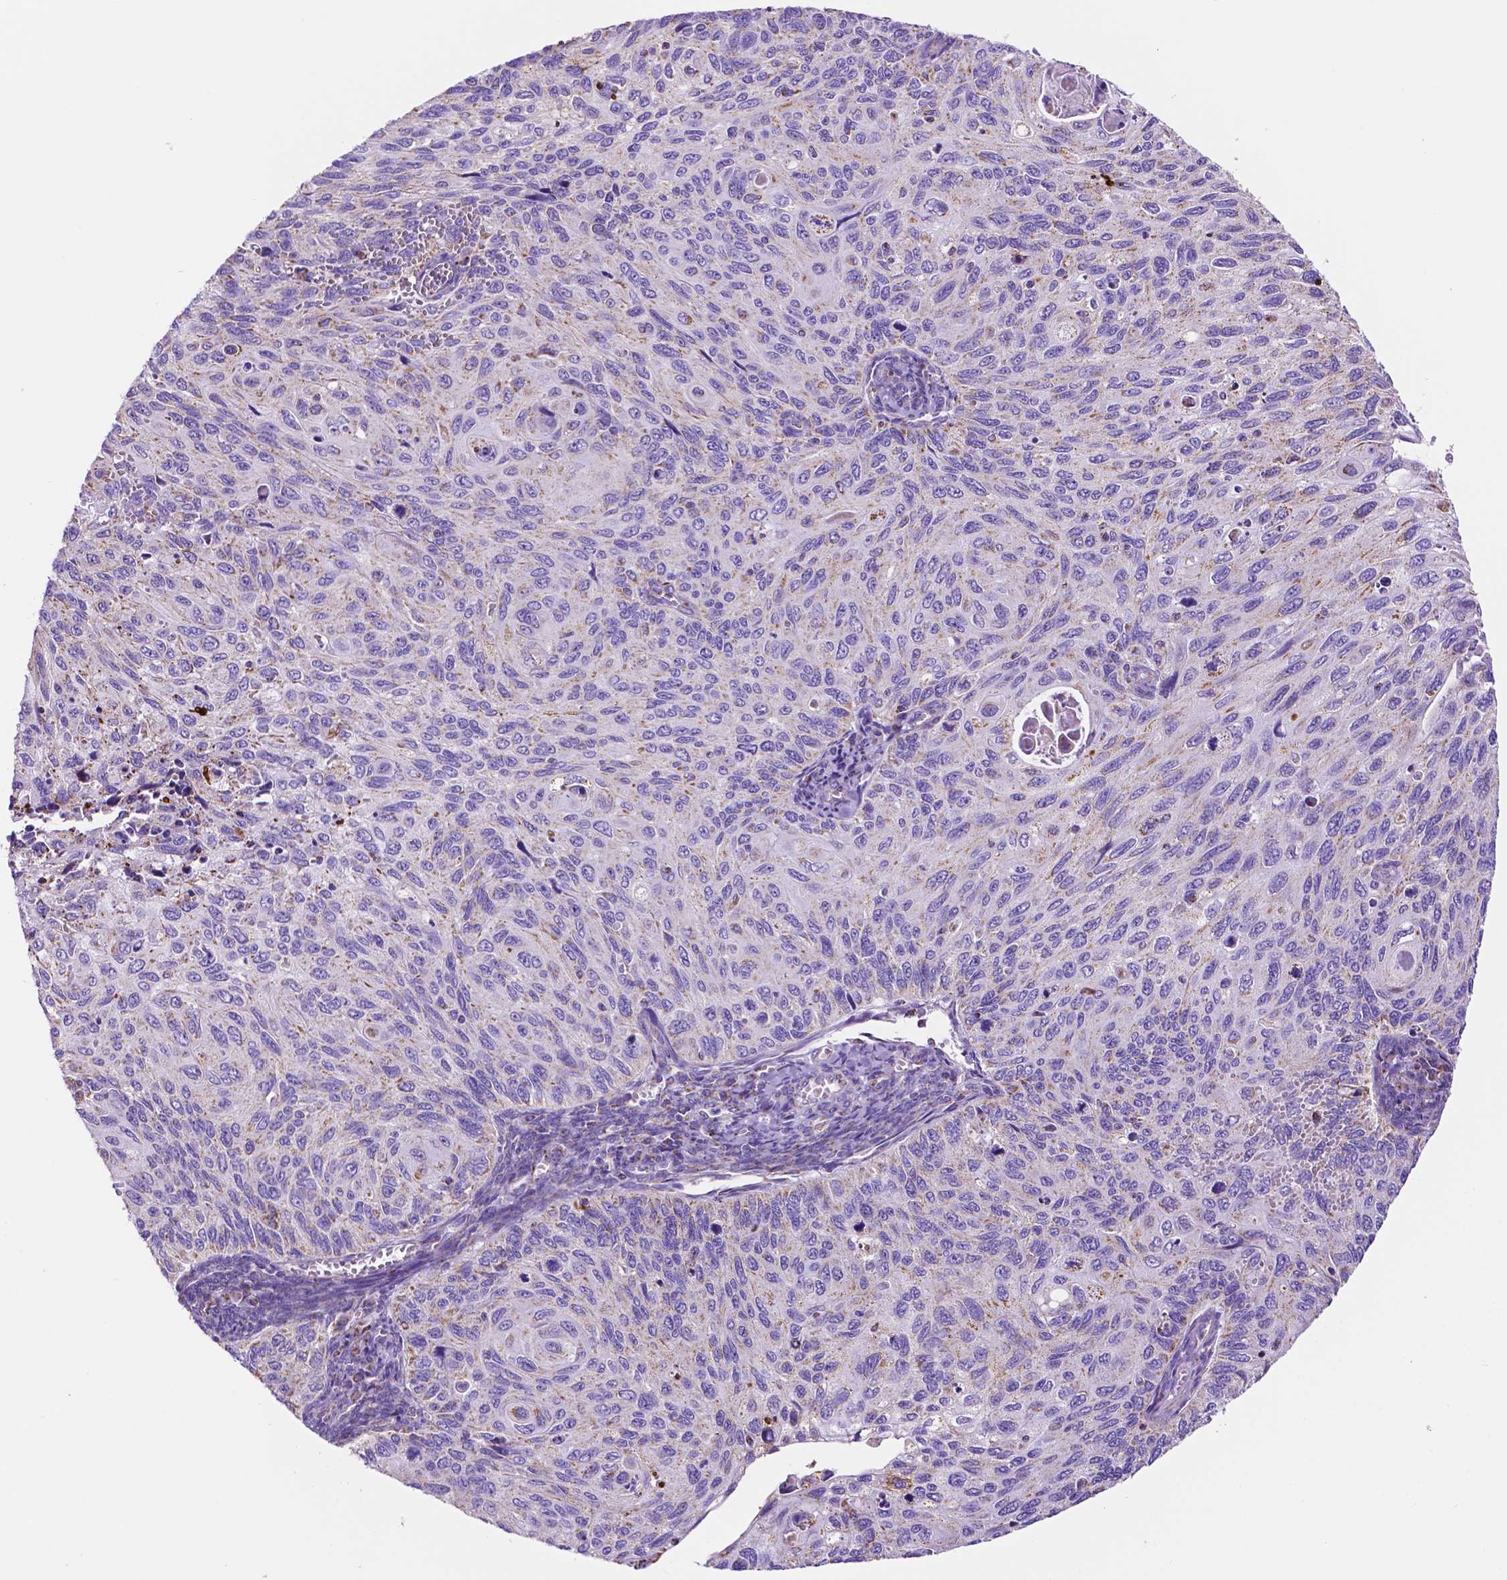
{"staining": {"intensity": "weak", "quantity": "25%-75%", "location": "cytoplasmic/membranous"}, "tissue": "cervical cancer", "cell_type": "Tumor cells", "image_type": "cancer", "snomed": [{"axis": "morphology", "description": "Squamous cell carcinoma, NOS"}, {"axis": "topography", "description": "Cervix"}], "caption": "Cervical cancer stained with DAB (3,3'-diaminobenzidine) immunohistochemistry (IHC) shows low levels of weak cytoplasmic/membranous expression in about 25%-75% of tumor cells.", "gene": "GDPD5", "patient": {"sex": "female", "age": 70}}